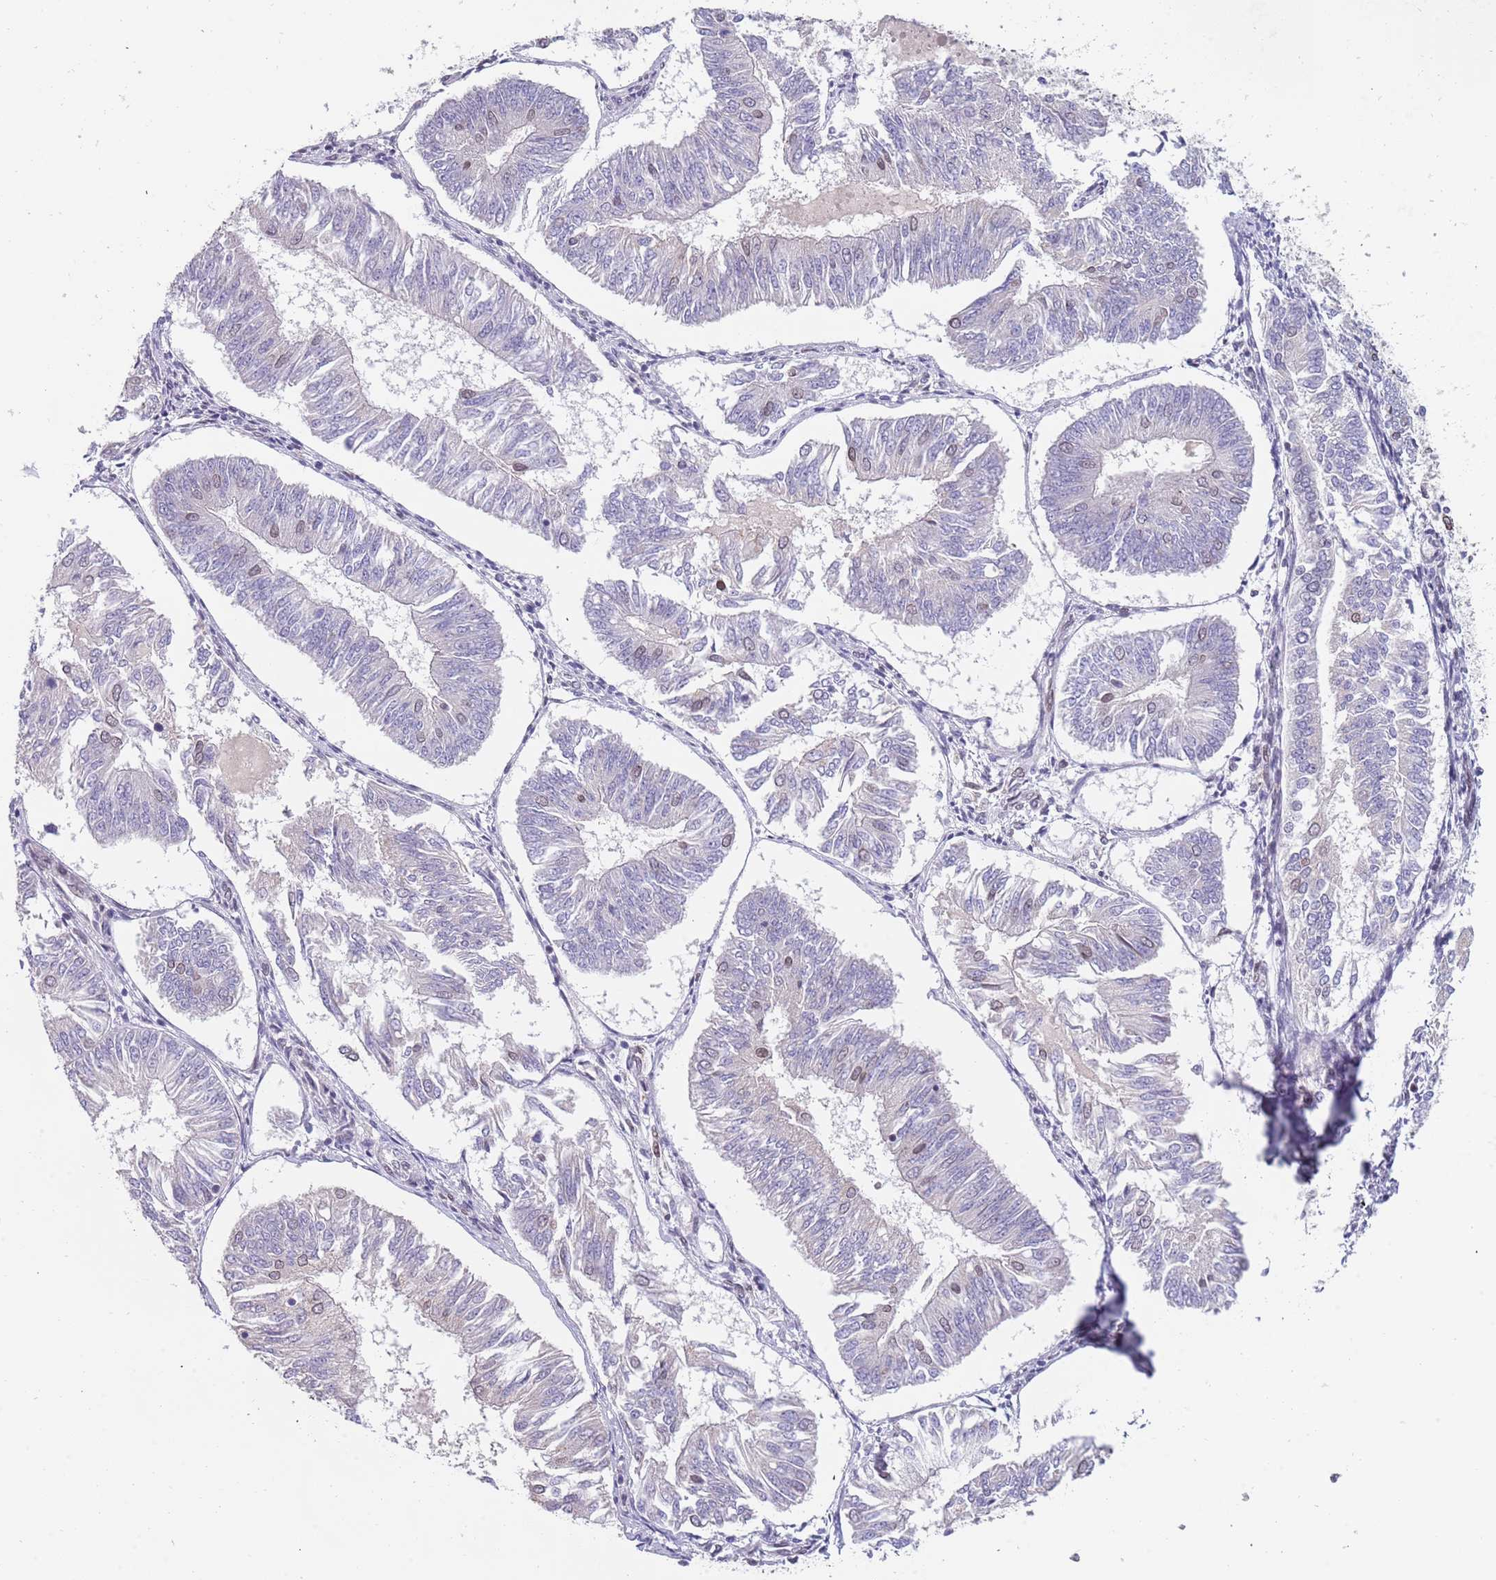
{"staining": {"intensity": "negative", "quantity": "none", "location": "none"}, "tissue": "endometrial cancer", "cell_type": "Tumor cells", "image_type": "cancer", "snomed": [{"axis": "morphology", "description": "Adenocarcinoma, NOS"}, {"axis": "topography", "description": "Endometrium"}], "caption": "An immunohistochemistry histopathology image of endometrial adenocarcinoma is shown. There is no staining in tumor cells of endometrial adenocarcinoma.", "gene": "KLHDC2", "patient": {"sex": "female", "age": 58}}